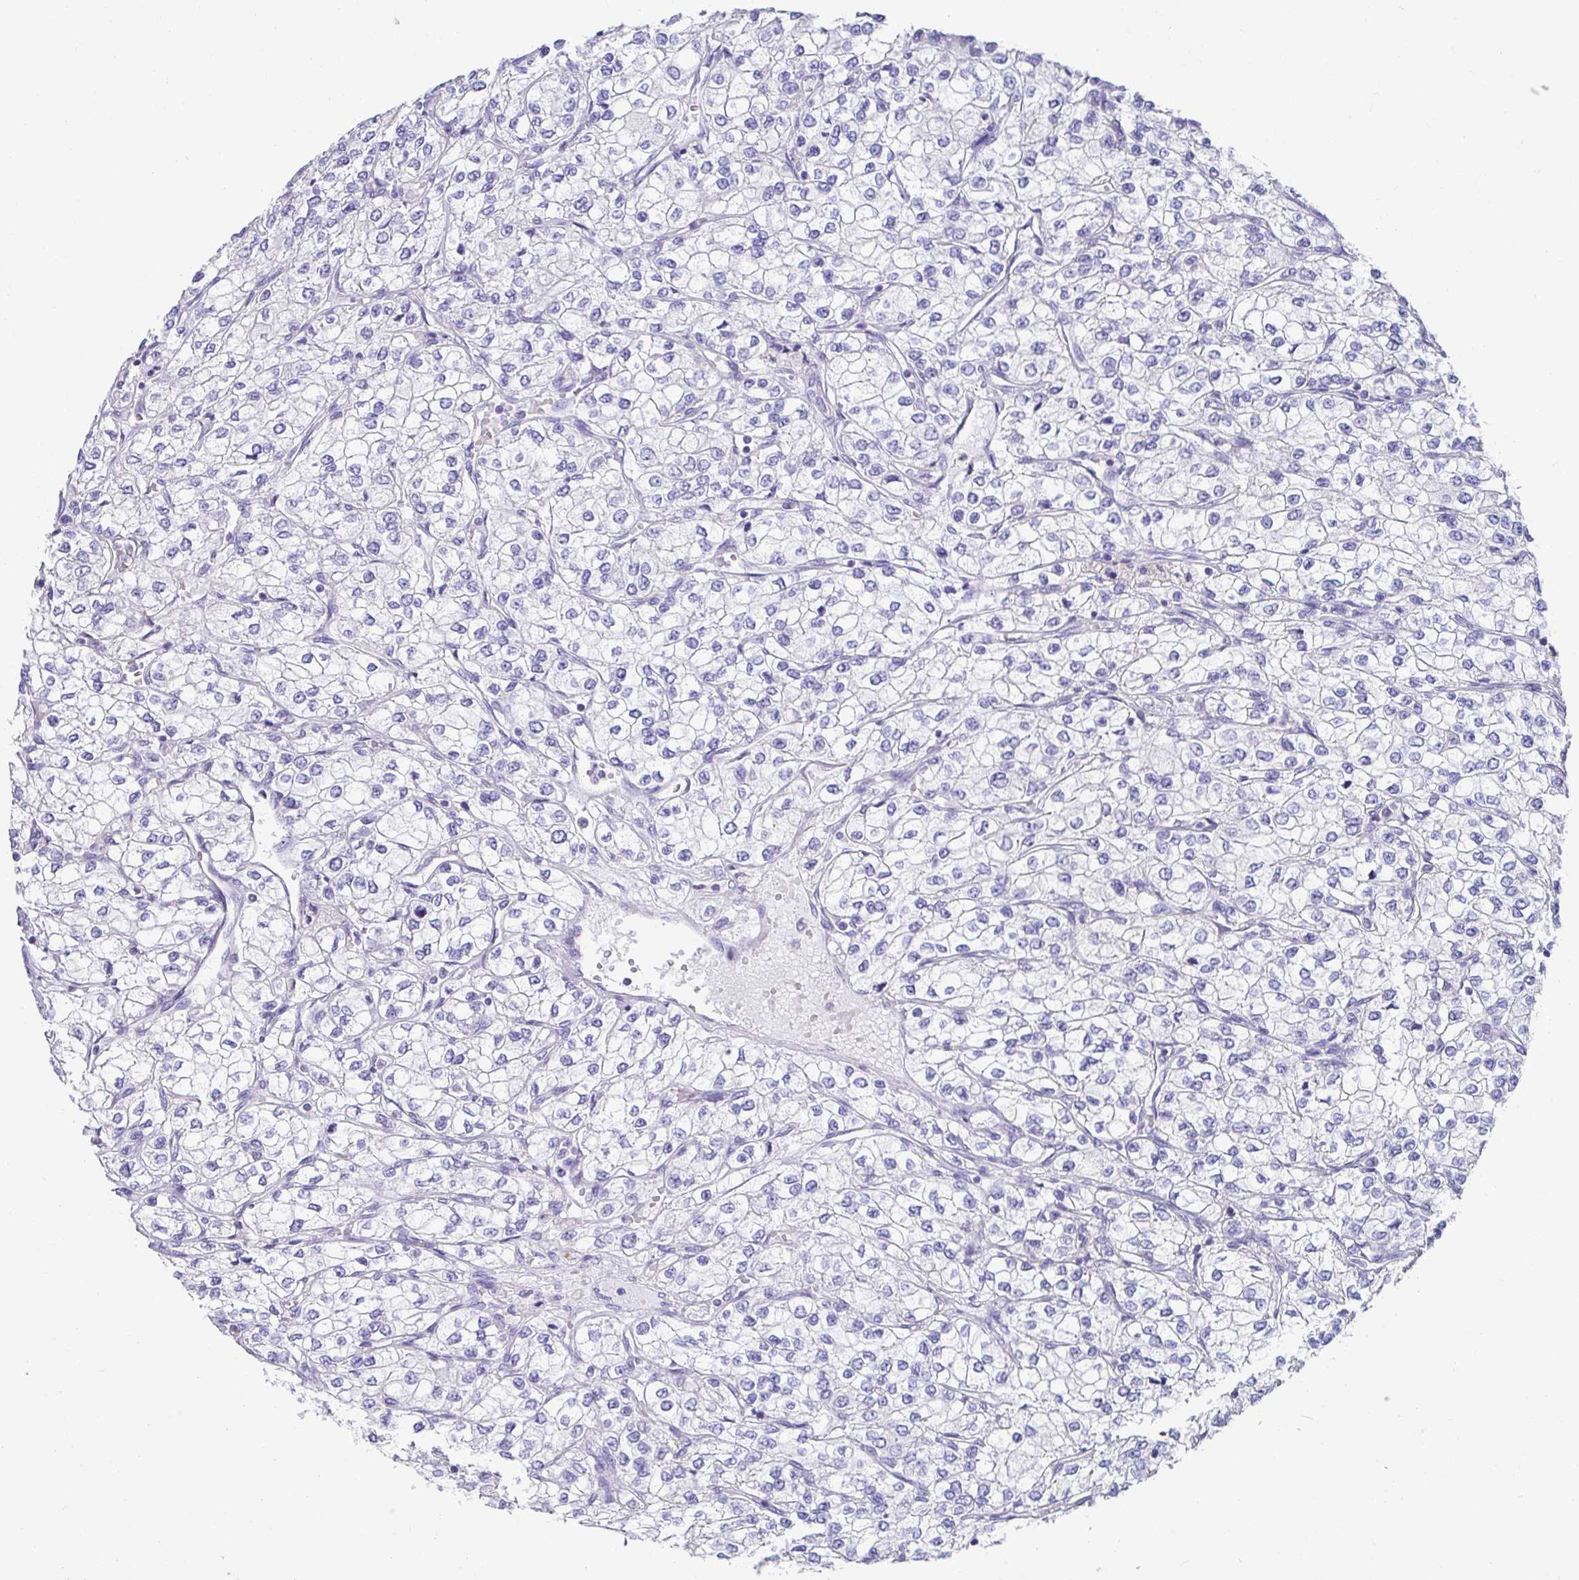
{"staining": {"intensity": "negative", "quantity": "none", "location": "none"}, "tissue": "renal cancer", "cell_type": "Tumor cells", "image_type": "cancer", "snomed": [{"axis": "morphology", "description": "Adenocarcinoma, NOS"}, {"axis": "topography", "description": "Kidney"}], "caption": "A histopathology image of adenocarcinoma (renal) stained for a protein reveals no brown staining in tumor cells.", "gene": "CXCR1", "patient": {"sex": "male", "age": 80}}